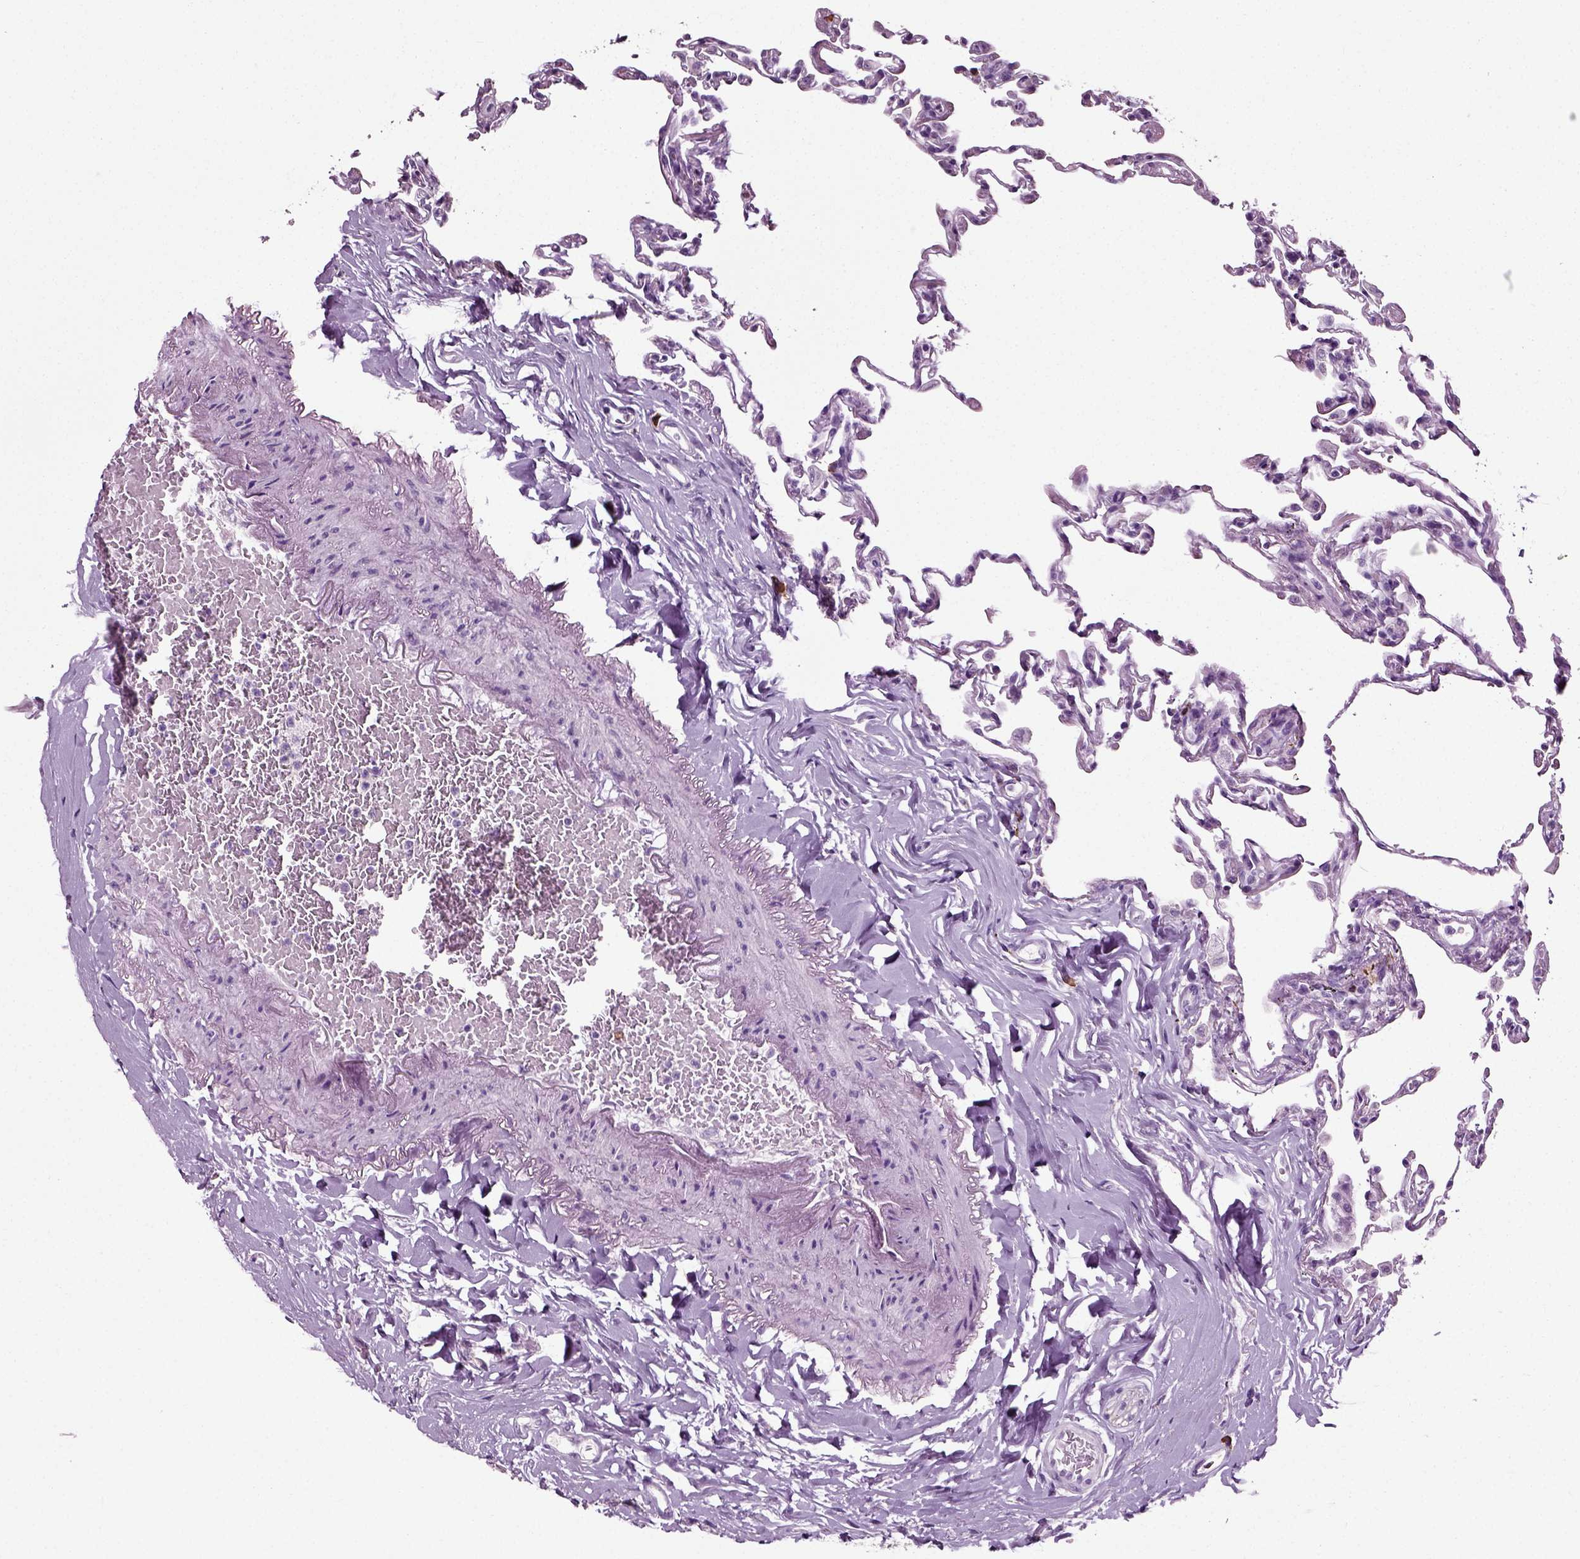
{"staining": {"intensity": "negative", "quantity": "none", "location": "none"}, "tissue": "lung", "cell_type": "Alveolar cells", "image_type": "normal", "snomed": [{"axis": "morphology", "description": "Normal tissue, NOS"}, {"axis": "topography", "description": "Lung"}], "caption": "Unremarkable lung was stained to show a protein in brown. There is no significant staining in alveolar cells. (Brightfield microscopy of DAB IHC at high magnification).", "gene": "SLC26A8", "patient": {"sex": "female", "age": 57}}